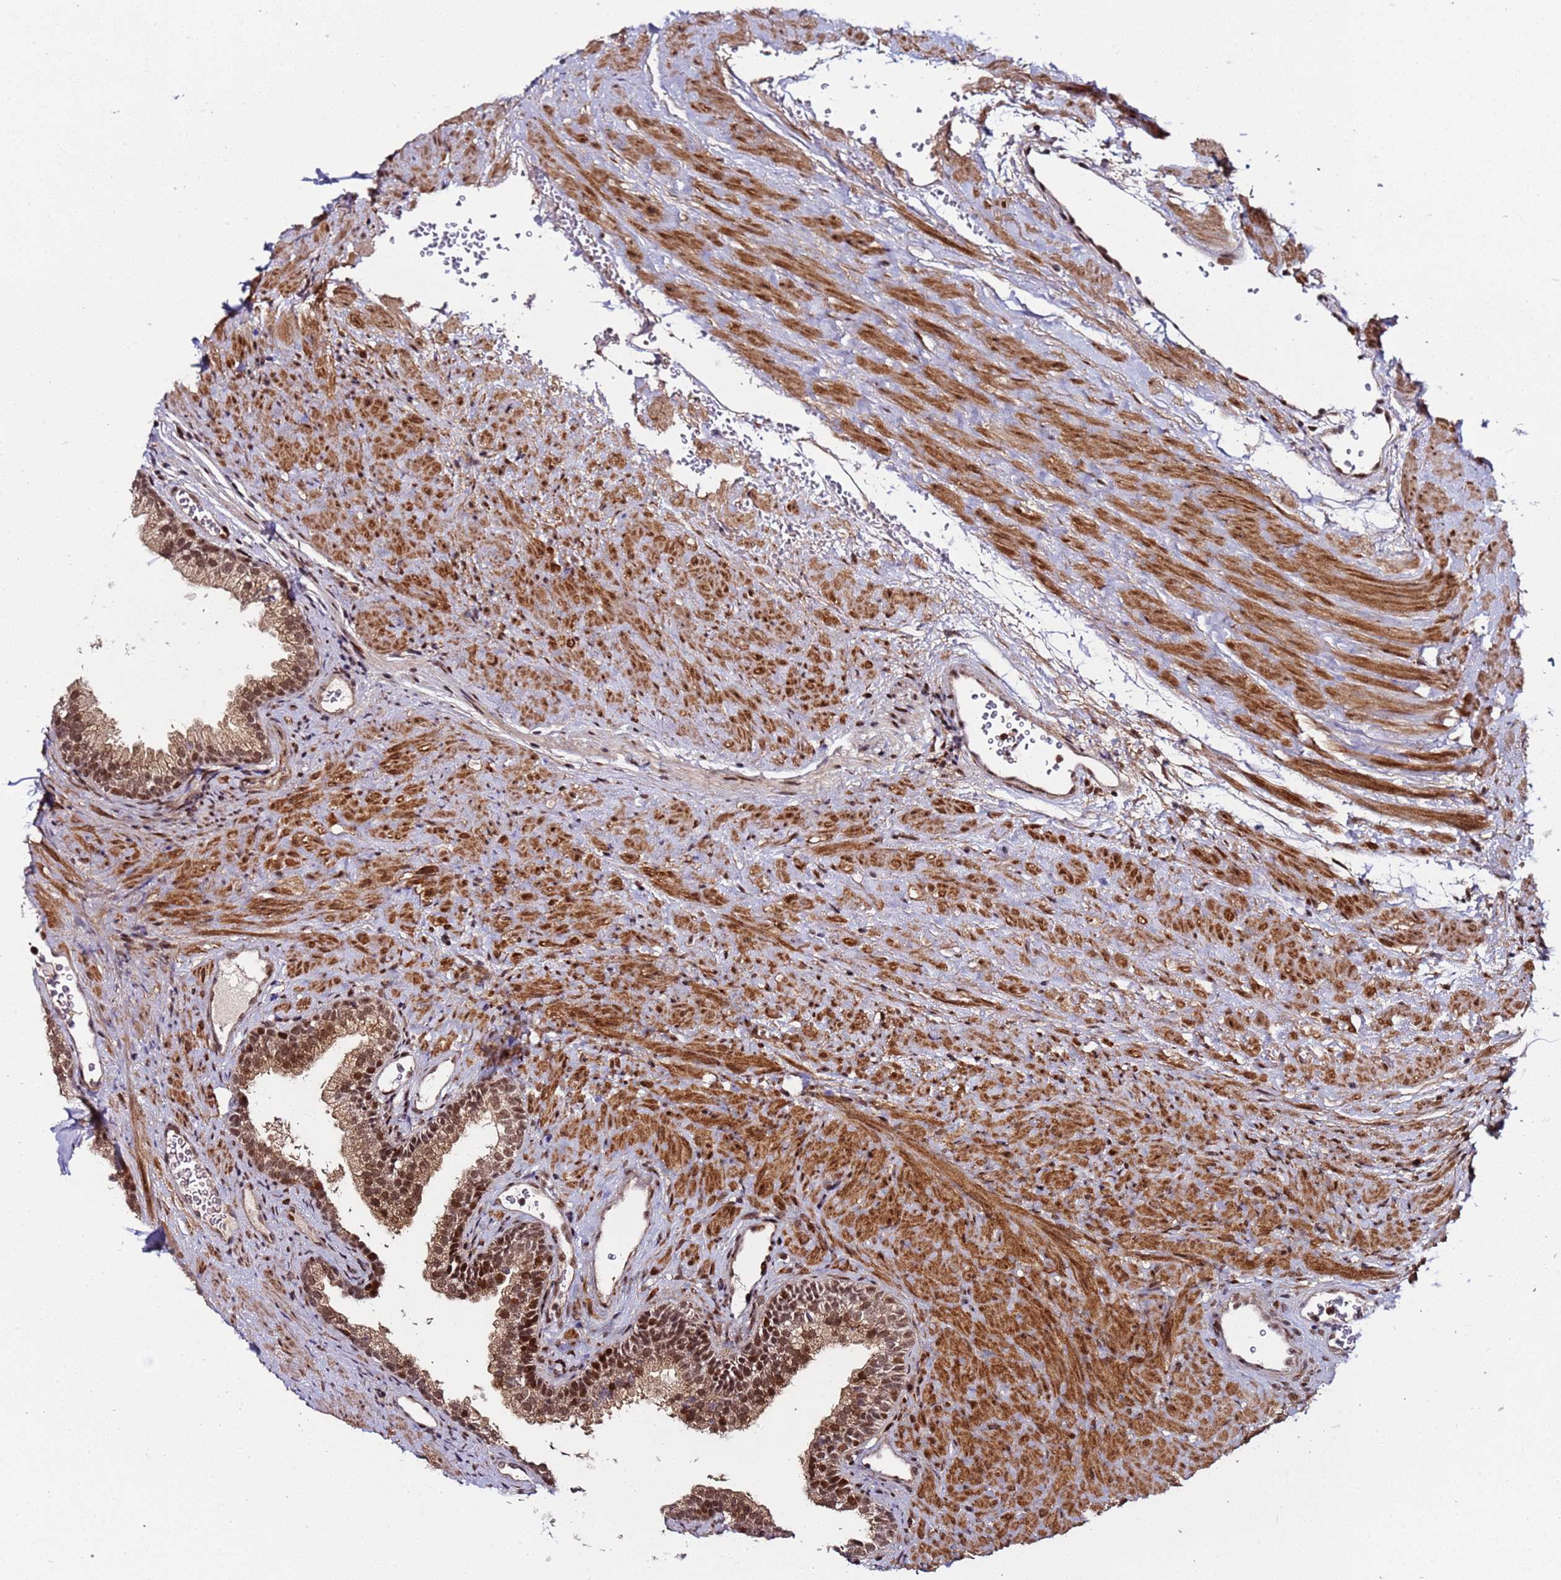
{"staining": {"intensity": "moderate", "quantity": ">75%", "location": "cytoplasmic/membranous,nuclear"}, "tissue": "prostate", "cell_type": "Glandular cells", "image_type": "normal", "snomed": [{"axis": "morphology", "description": "Normal tissue, NOS"}, {"axis": "topography", "description": "Prostate"}], "caption": "A medium amount of moderate cytoplasmic/membranous,nuclear expression is appreciated in approximately >75% of glandular cells in benign prostate.", "gene": "PPM1H", "patient": {"sex": "male", "age": 76}}